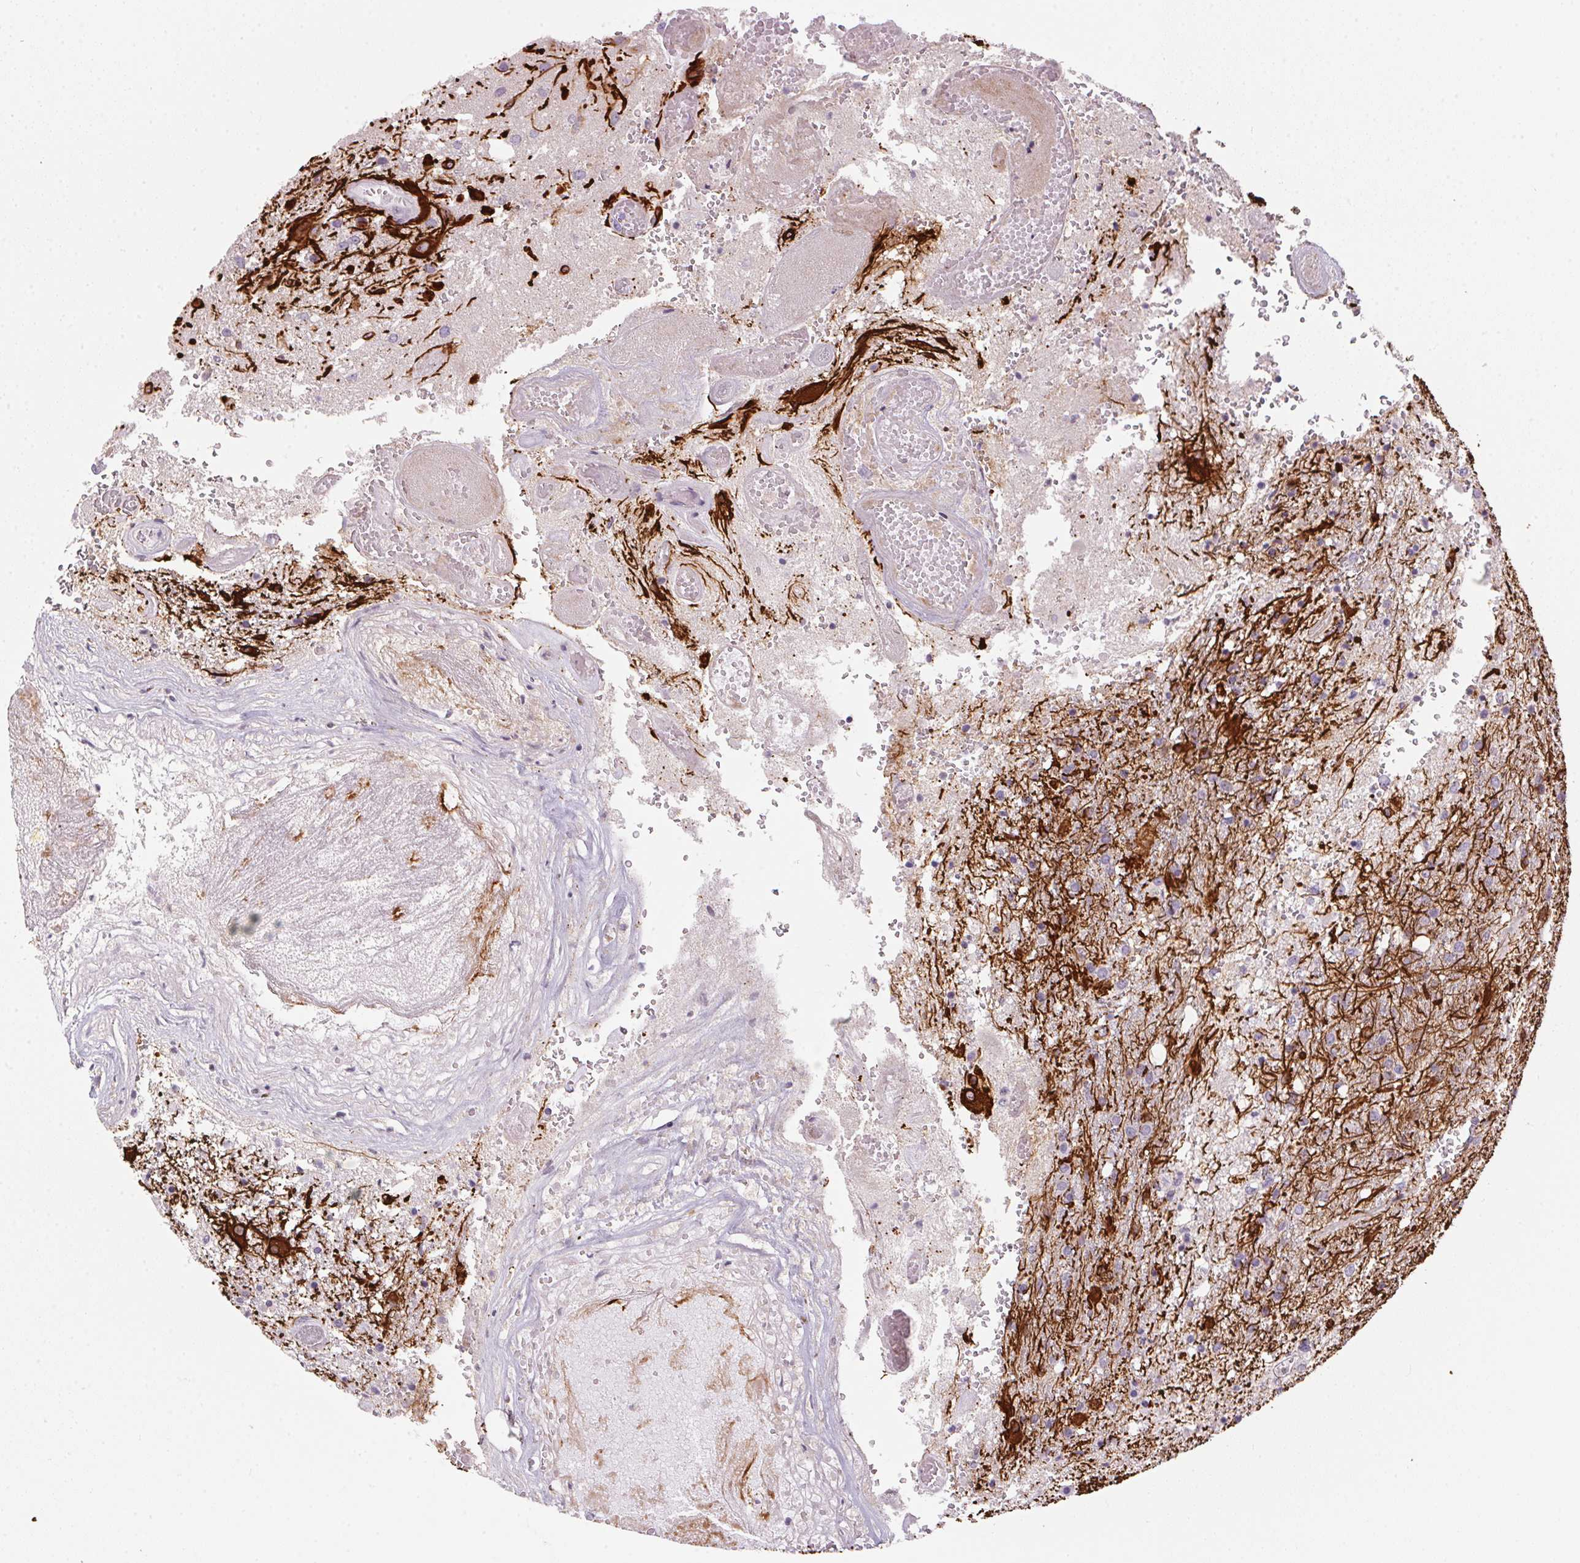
{"staining": {"intensity": "strong", "quantity": "<25%", "location": "cytoplasmic/membranous"}, "tissue": "glioma", "cell_type": "Tumor cells", "image_type": "cancer", "snomed": [{"axis": "morphology", "description": "Glioma, malignant, High grade"}, {"axis": "topography", "description": "Brain"}], "caption": "A brown stain highlights strong cytoplasmic/membranous positivity of a protein in malignant glioma (high-grade) tumor cells. (DAB = brown stain, brightfield microscopy at high magnification).", "gene": "ECPAS", "patient": {"sex": "female", "age": 74}}